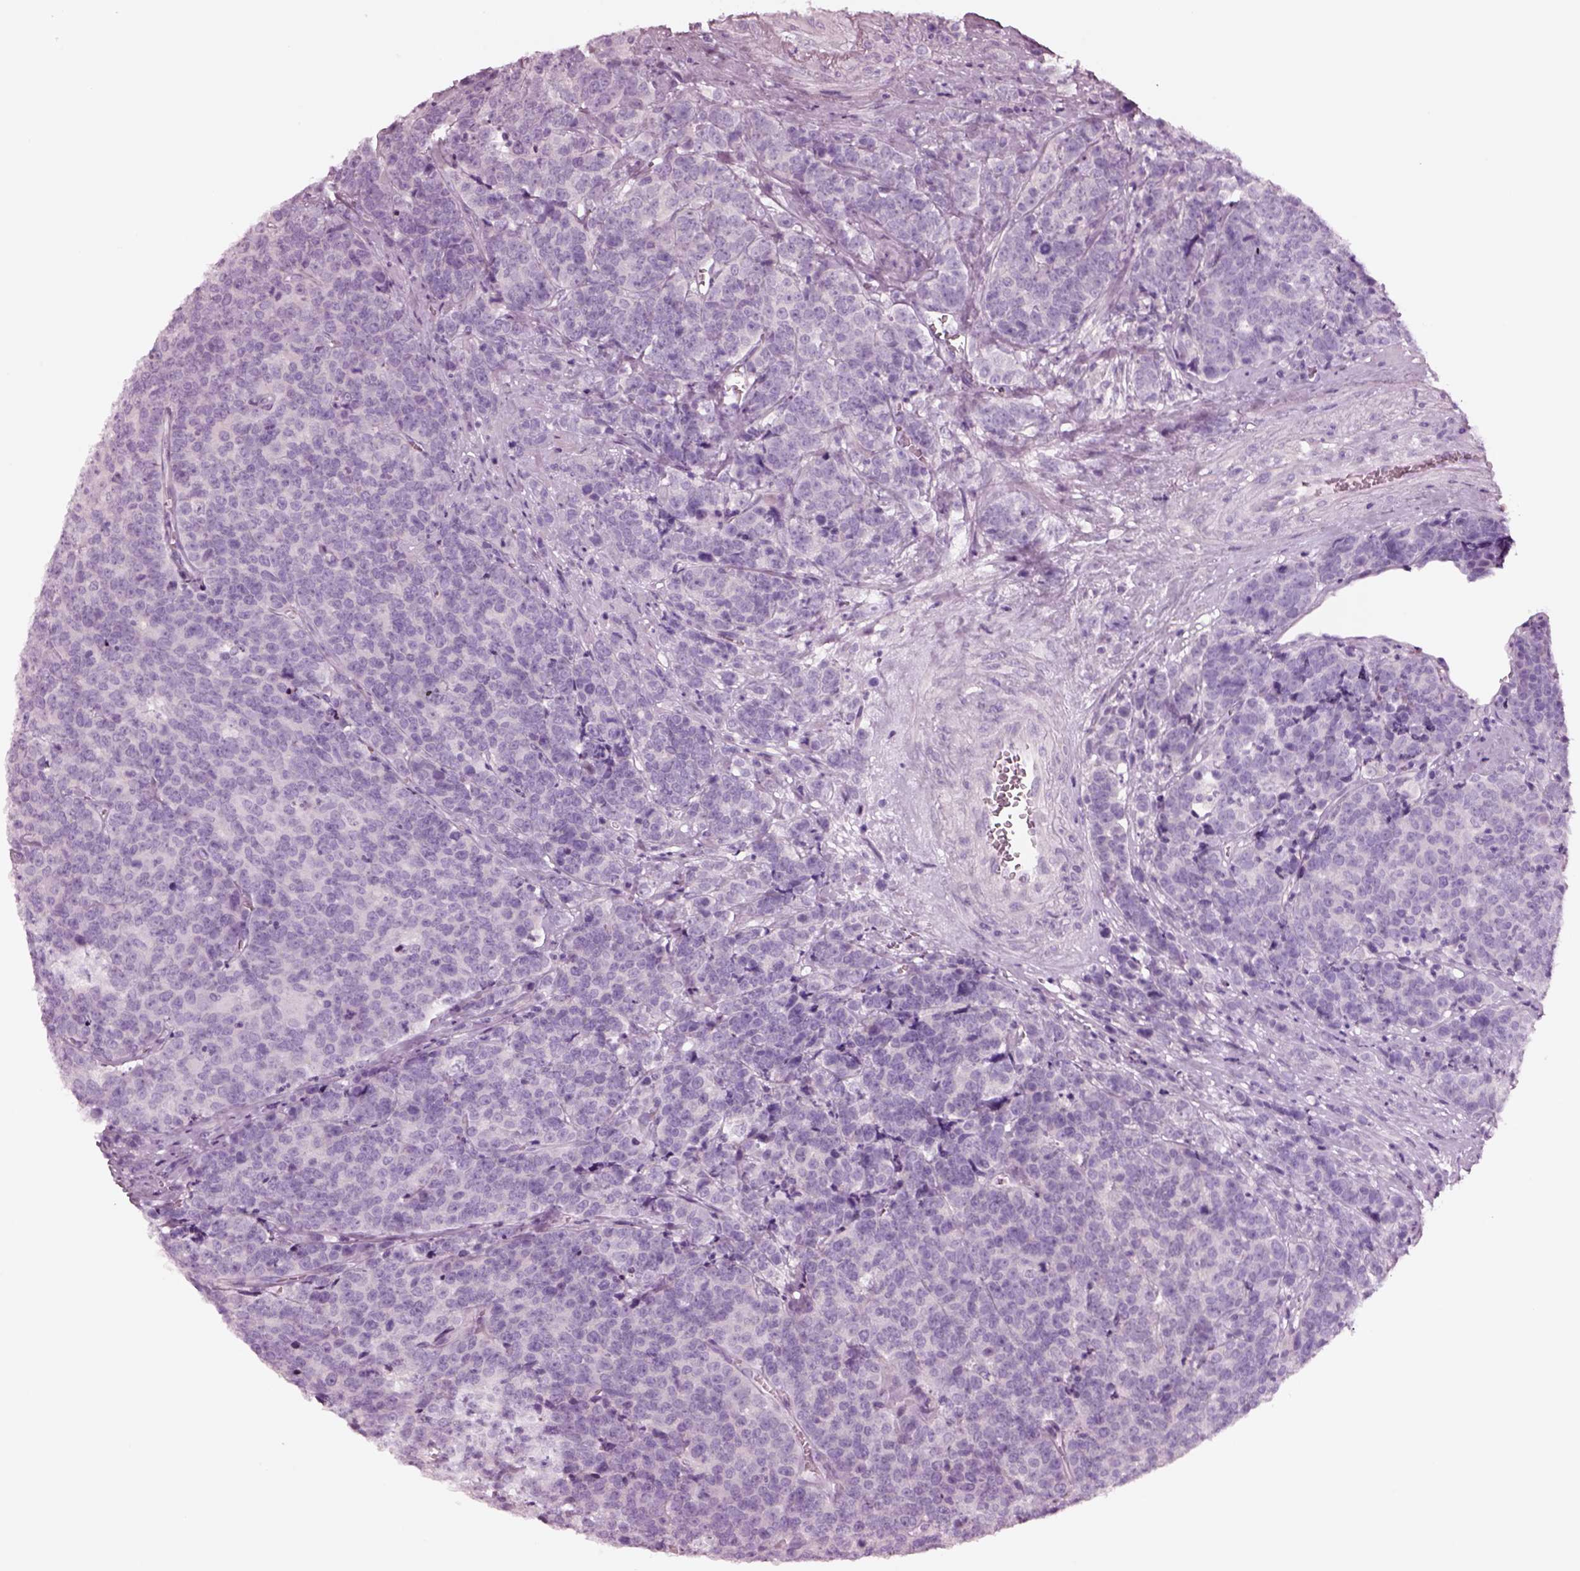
{"staining": {"intensity": "negative", "quantity": "none", "location": "none"}, "tissue": "prostate cancer", "cell_type": "Tumor cells", "image_type": "cancer", "snomed": [{"axis": "morphology", "description": "Adenocarcinoma, NOS"}, {"axis": "topography", "description": "Prostate"}], "caption": "Immunohistochemistry histopathology image of adenocarcinoma (prostate) stained for a protein (brown), which exhibits no staining in tumor cells.", "gene": "NMRK2", "patient": {"sex": "male", "age": 67}}